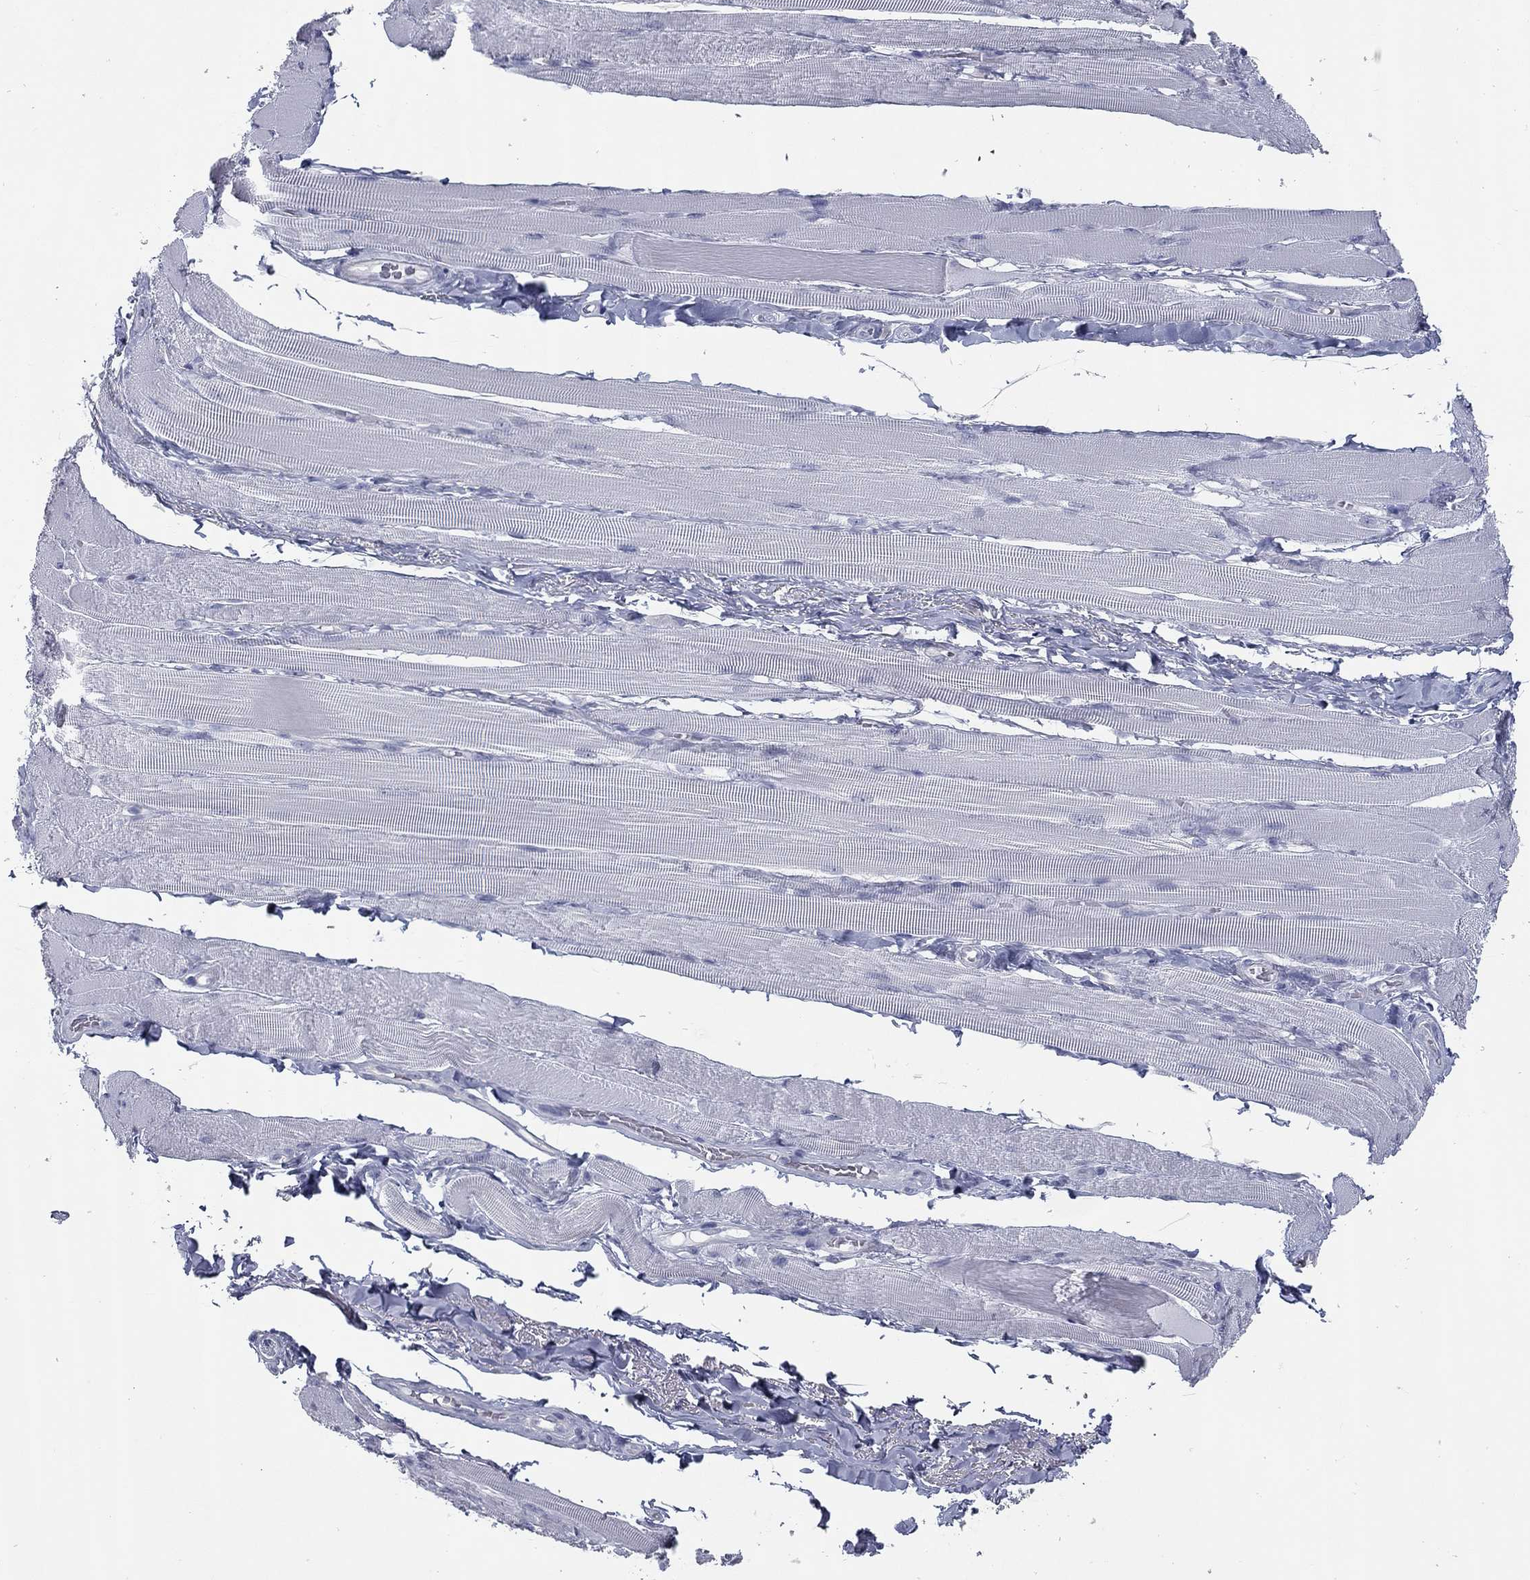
{"staining": {"intensity": "negative", "quantity": "none", "location": "none"}, "tissue": "skeletal muscle", "cell_type": "Myocytes", "image_type": "normal", "snomed": [{"axis": "morphology", "description": "Normal tissue, NOS"}, {"axis": "topography", "description": "Skeletal muscle"}, {"axis": "topography", "description": "Anal"}, {"axis": "topography", "description": "Peripheral nerve tissue"}], "caption": "The micrograph shows no staining of myocytes in normal skeletal muscle. (Brightfield microscopy of DAB immunohistochemistry (IHC) at high magnification).", "gene": "TAC1", "patient": {"sex": "male", "age": 53}}